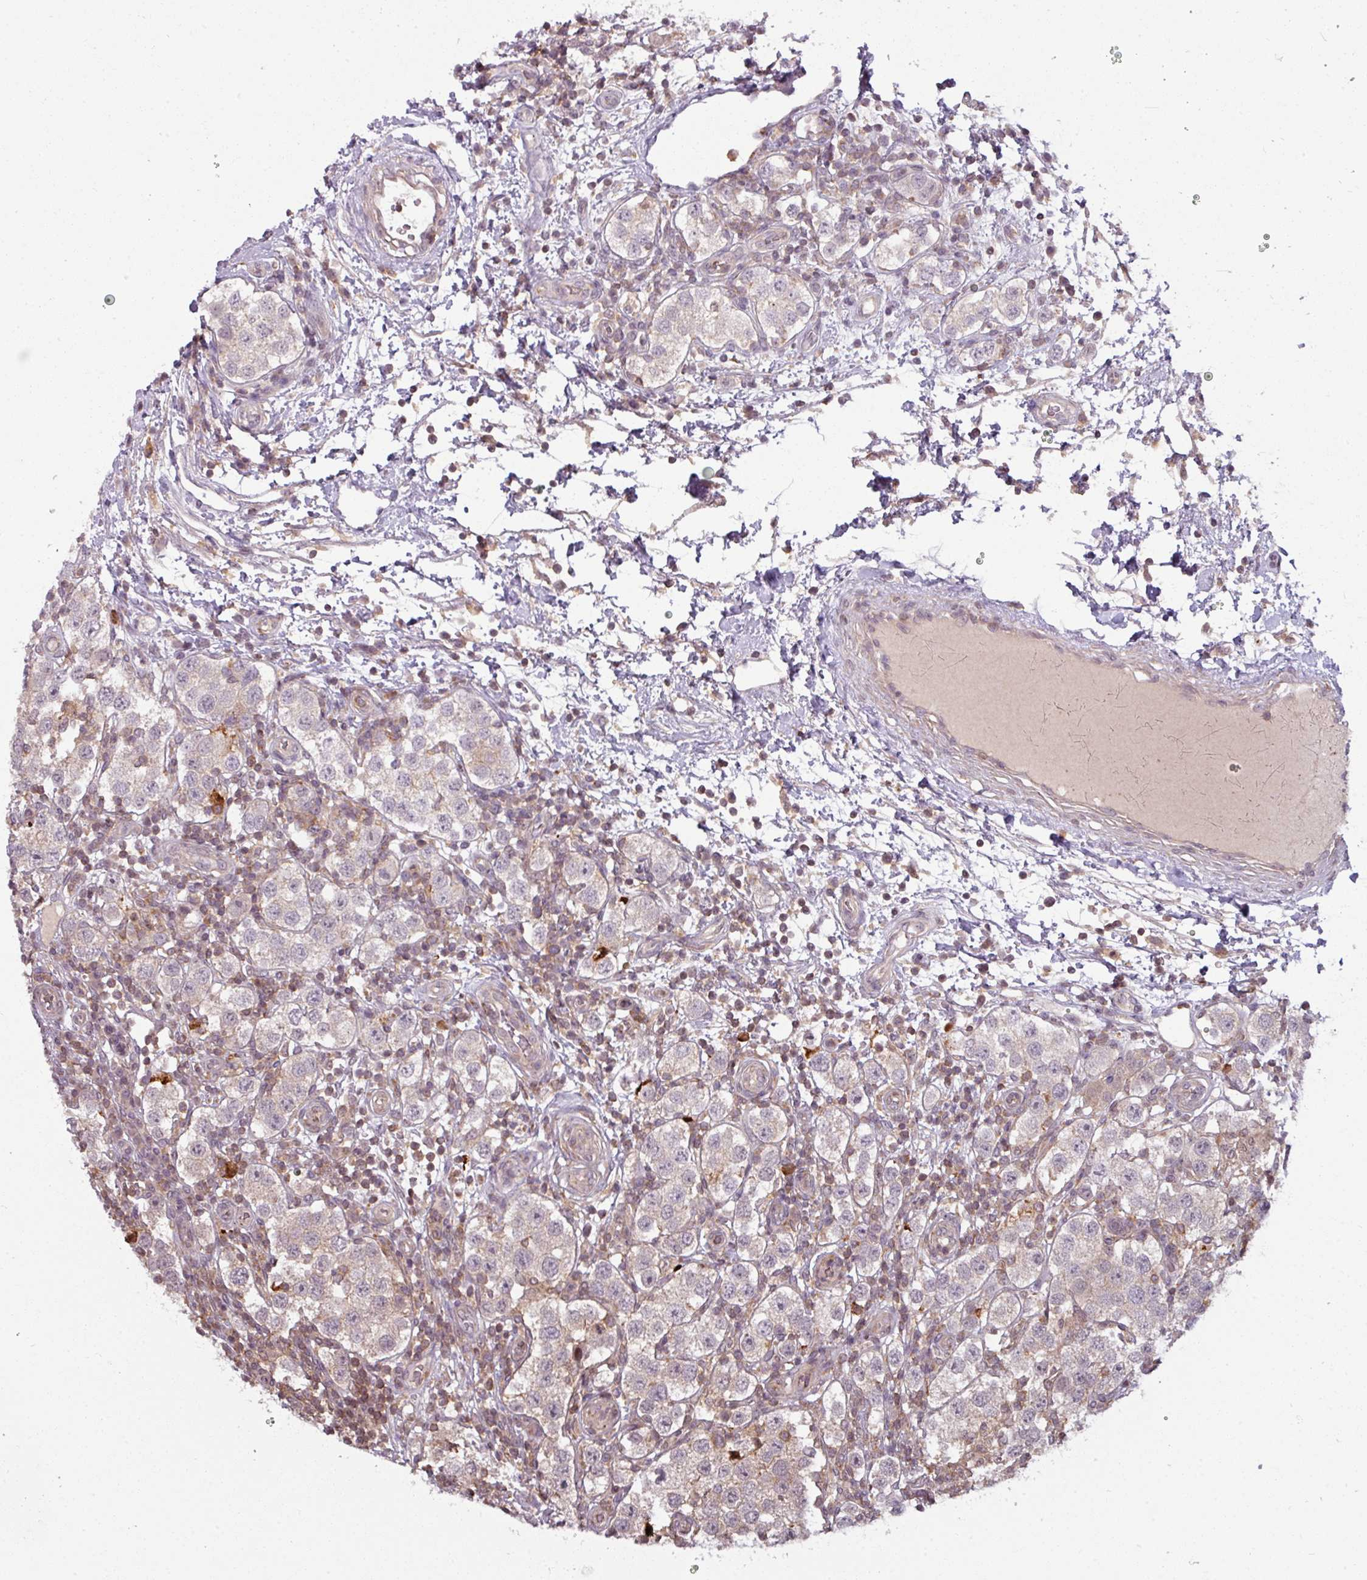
{"staining": {"intensity": "weak", "quantity": "25%-75%", "location": "cytoplasmic/membranous"}, "tissue": "testis cancer", "cell_type": "Tumor cells", "image_type": "cancer", "snomed": [{"axis": "morphology", "description": "Seminoma, NOS"}, {"axis": "topography", "description": "Testis"}], "caption": "DAB (3,3'-diaminobenzidine) immunohistochemical staining of human seminoma (testis) demonstrates weak cytoplasmic/membranous protein positivity in about 25%-75% of tumor cells.", "gene": "TUSC3", "patient": {"sex": "male", "age": 37}}